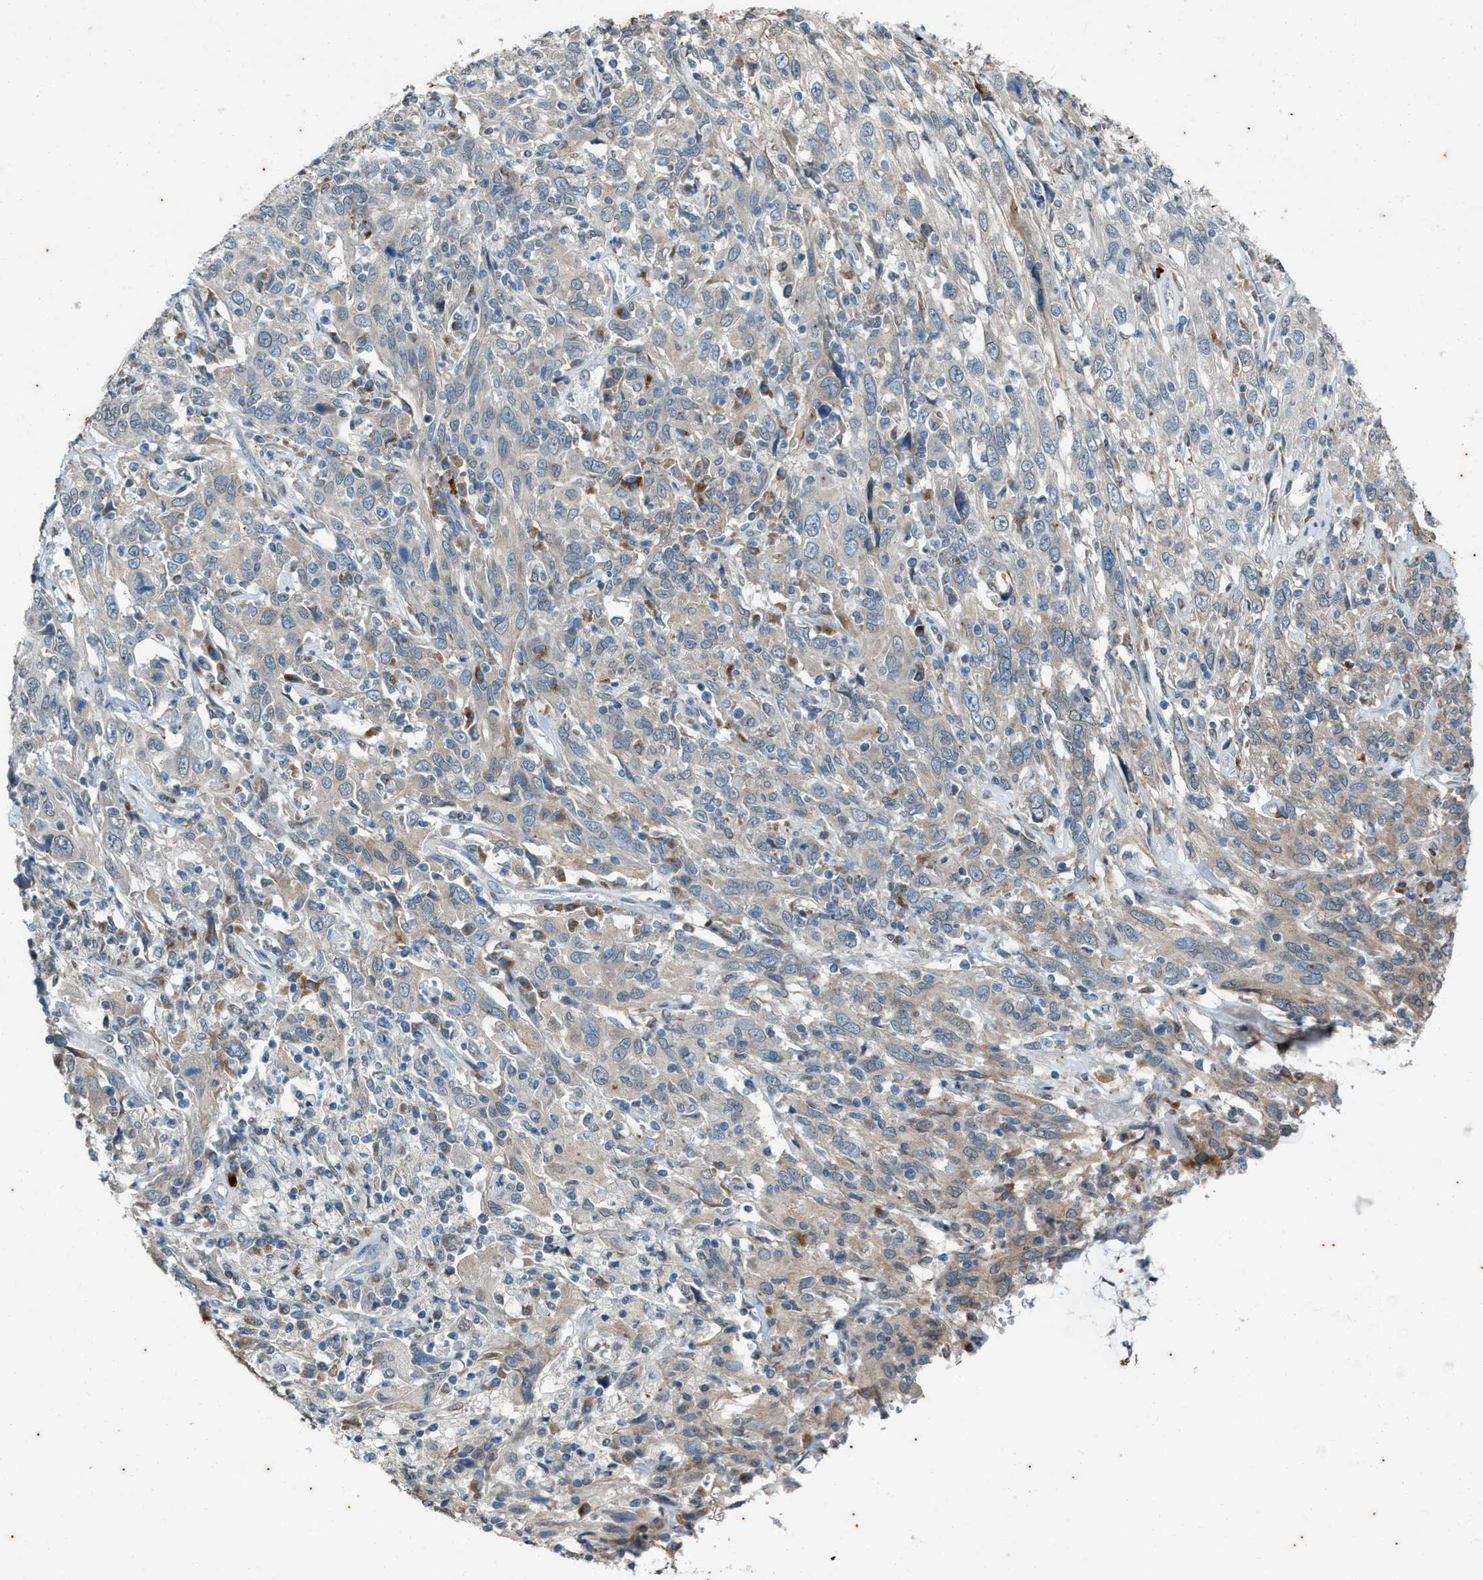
{"staining": {"intensity": "weak", "quantity": "<25%", "location": "cytoplasmic/membranous"}, "tissue": "cervical cancer", "cell_type": "Tumor cells", "image_type": "cancer", "snomed": [{"axis": "morphology", "description": "Squamous cell carcinoma, NOS"}, {"axis": "topography", "description": "Cervix"}], "caption": "Tumor cells are negative for brown protein staining in cervical squamous cell carcinoma.", "gene": "CHPF2", "patient": {"sex": "female", "age": 46}}